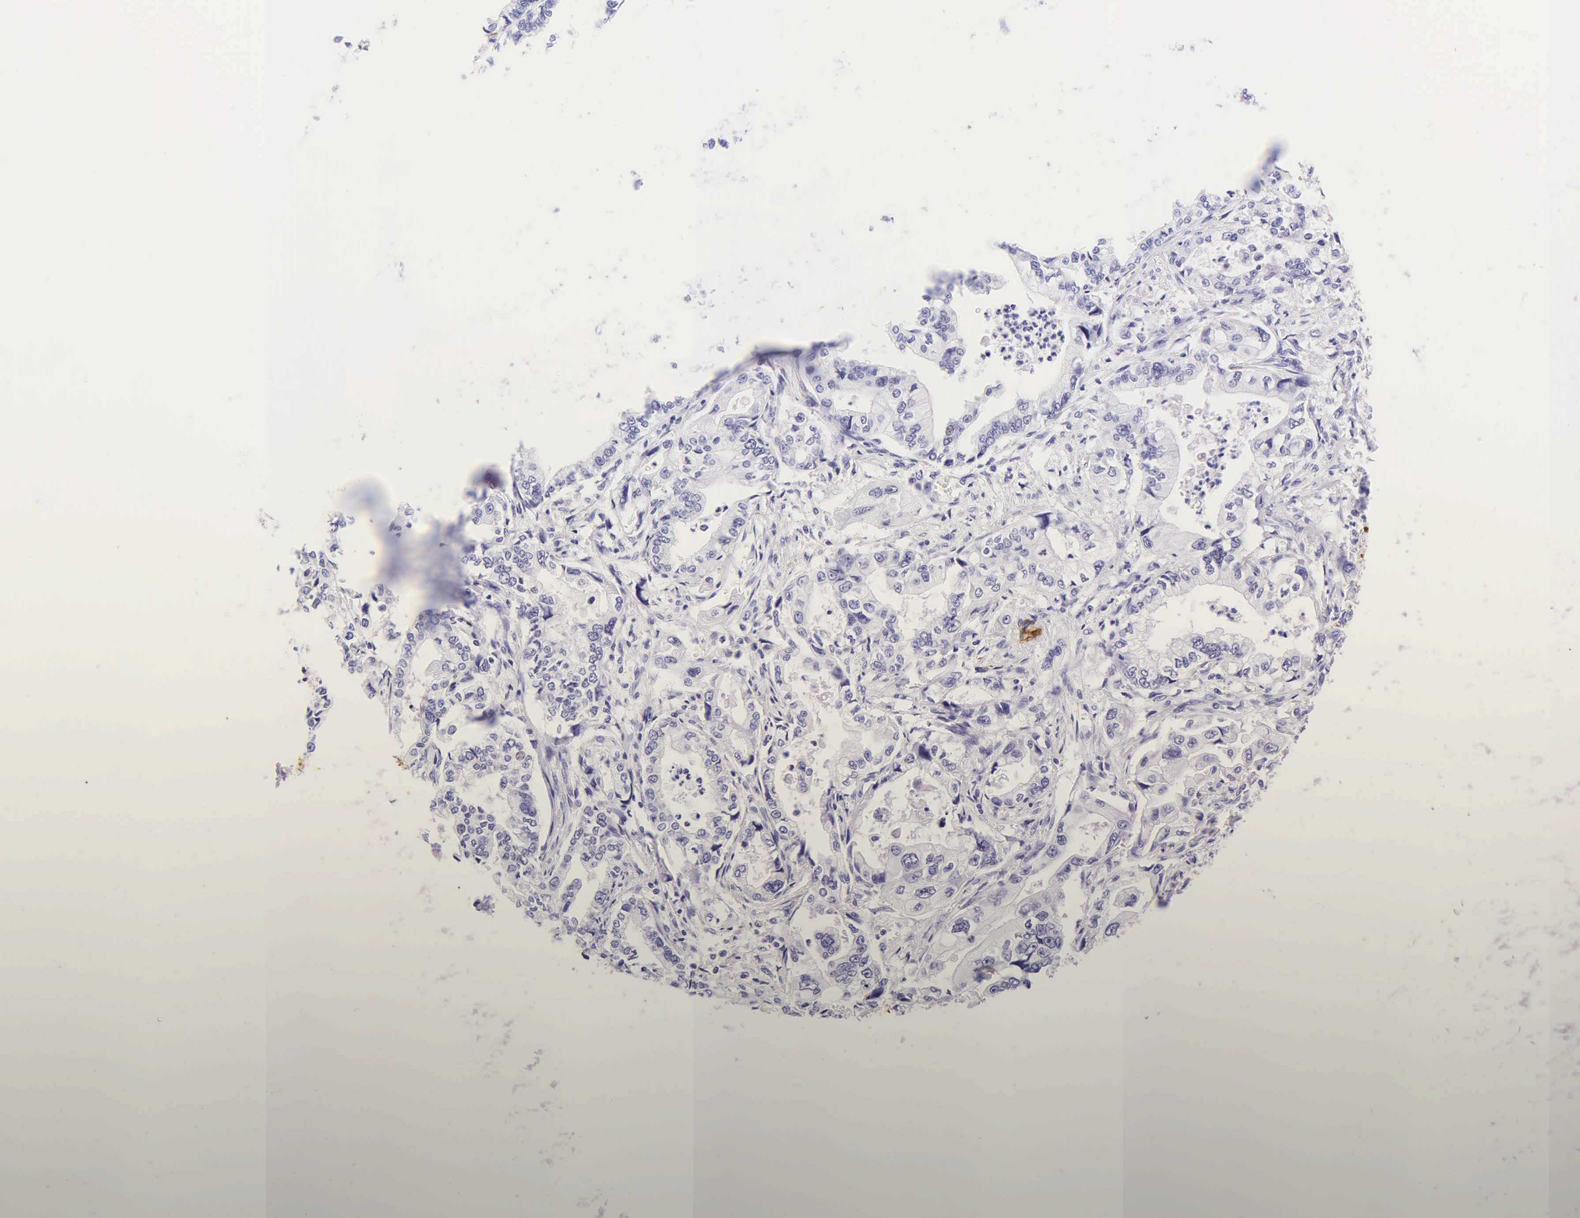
{"staining": {"intensity": "negative", "quantity": "none", "location": "none"}, "tissue": "stomach cancer", "cell_type": "Tumor cells", "image_type": "cancer", "snomed": [{"axis": "morphology", "description": "Adenocarcinoma, NOS"}, {"axis": "topography", "description": "Pancreas"}, {"axis": "topography", "description": "Stomach, upper"}], "caption": "High magnification brightfield microscopy of stomach cancer (adenocarcinoma) stained with DAB (brown) and counterstained with hematoxylin (blue): tumor cells show no significant positivity. Brightfield microscopy of immunohistochemistry (IHC) stained with DAB (3,3'-diaminobenzidine) (brown) and hematoxylin (blue), captured at high magnification.", "gene": "DES", "patient": {"sex": "male", "age": 77}}